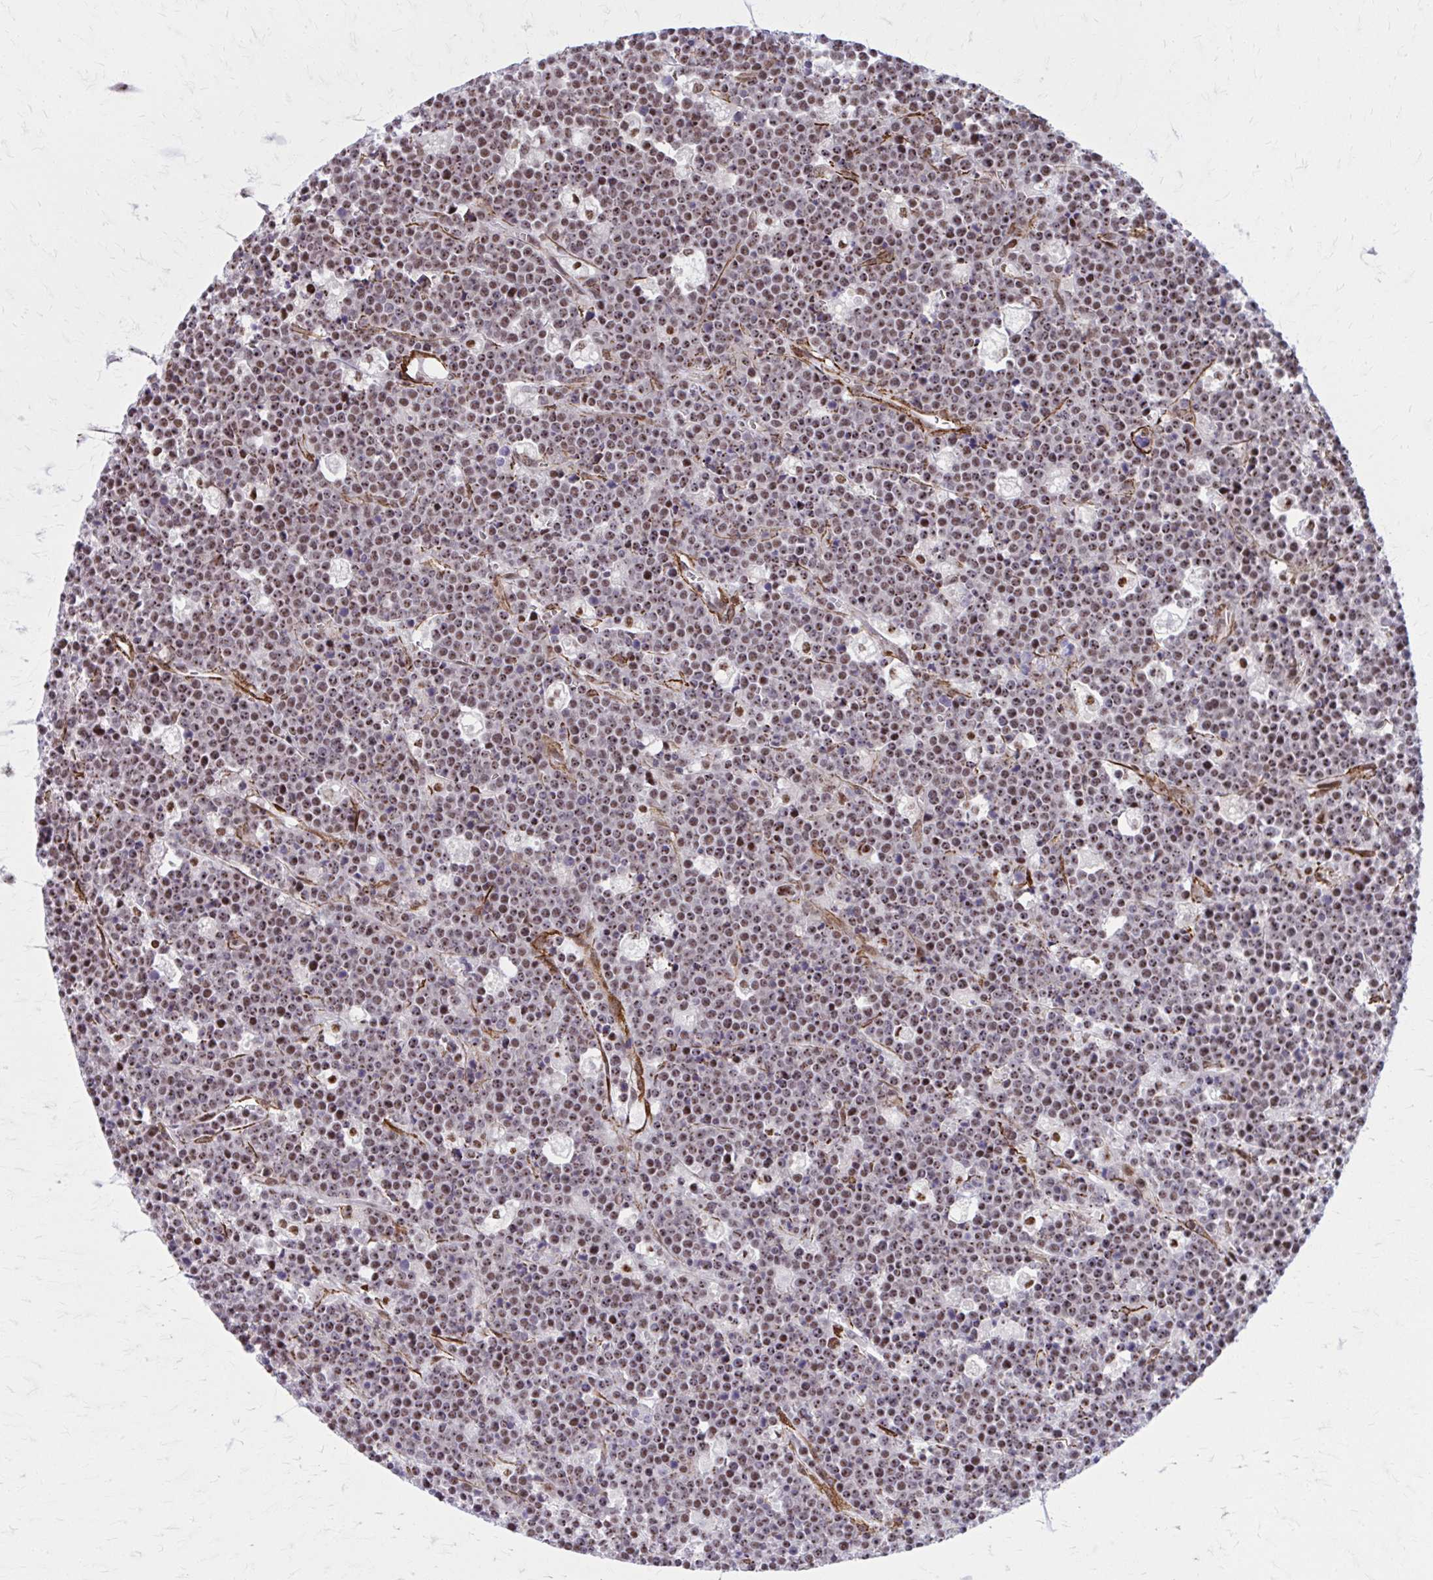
{"staining": {"intensity": "moderate", "quantity": "25%-75%", "location": "nuclear"}, "tissue": "lymphoma", "cell_type": "Tumor cells", "image_type": "cancer", "snomed": [{"axis": "morphology", "description": "Malignant lymphoma, non-Hodgkin's type, High grade"}, {"axis": "topography", "description": "Ovary"}], "caption": "A micrograph of human high-grade malignant lymphoma, non-Hodgkin's type stained for a protein exhibits moderate nuclear brown staining in tumor cells.", "gene": "NRBF2", "patient": {"sex": "female", "age": 56}}